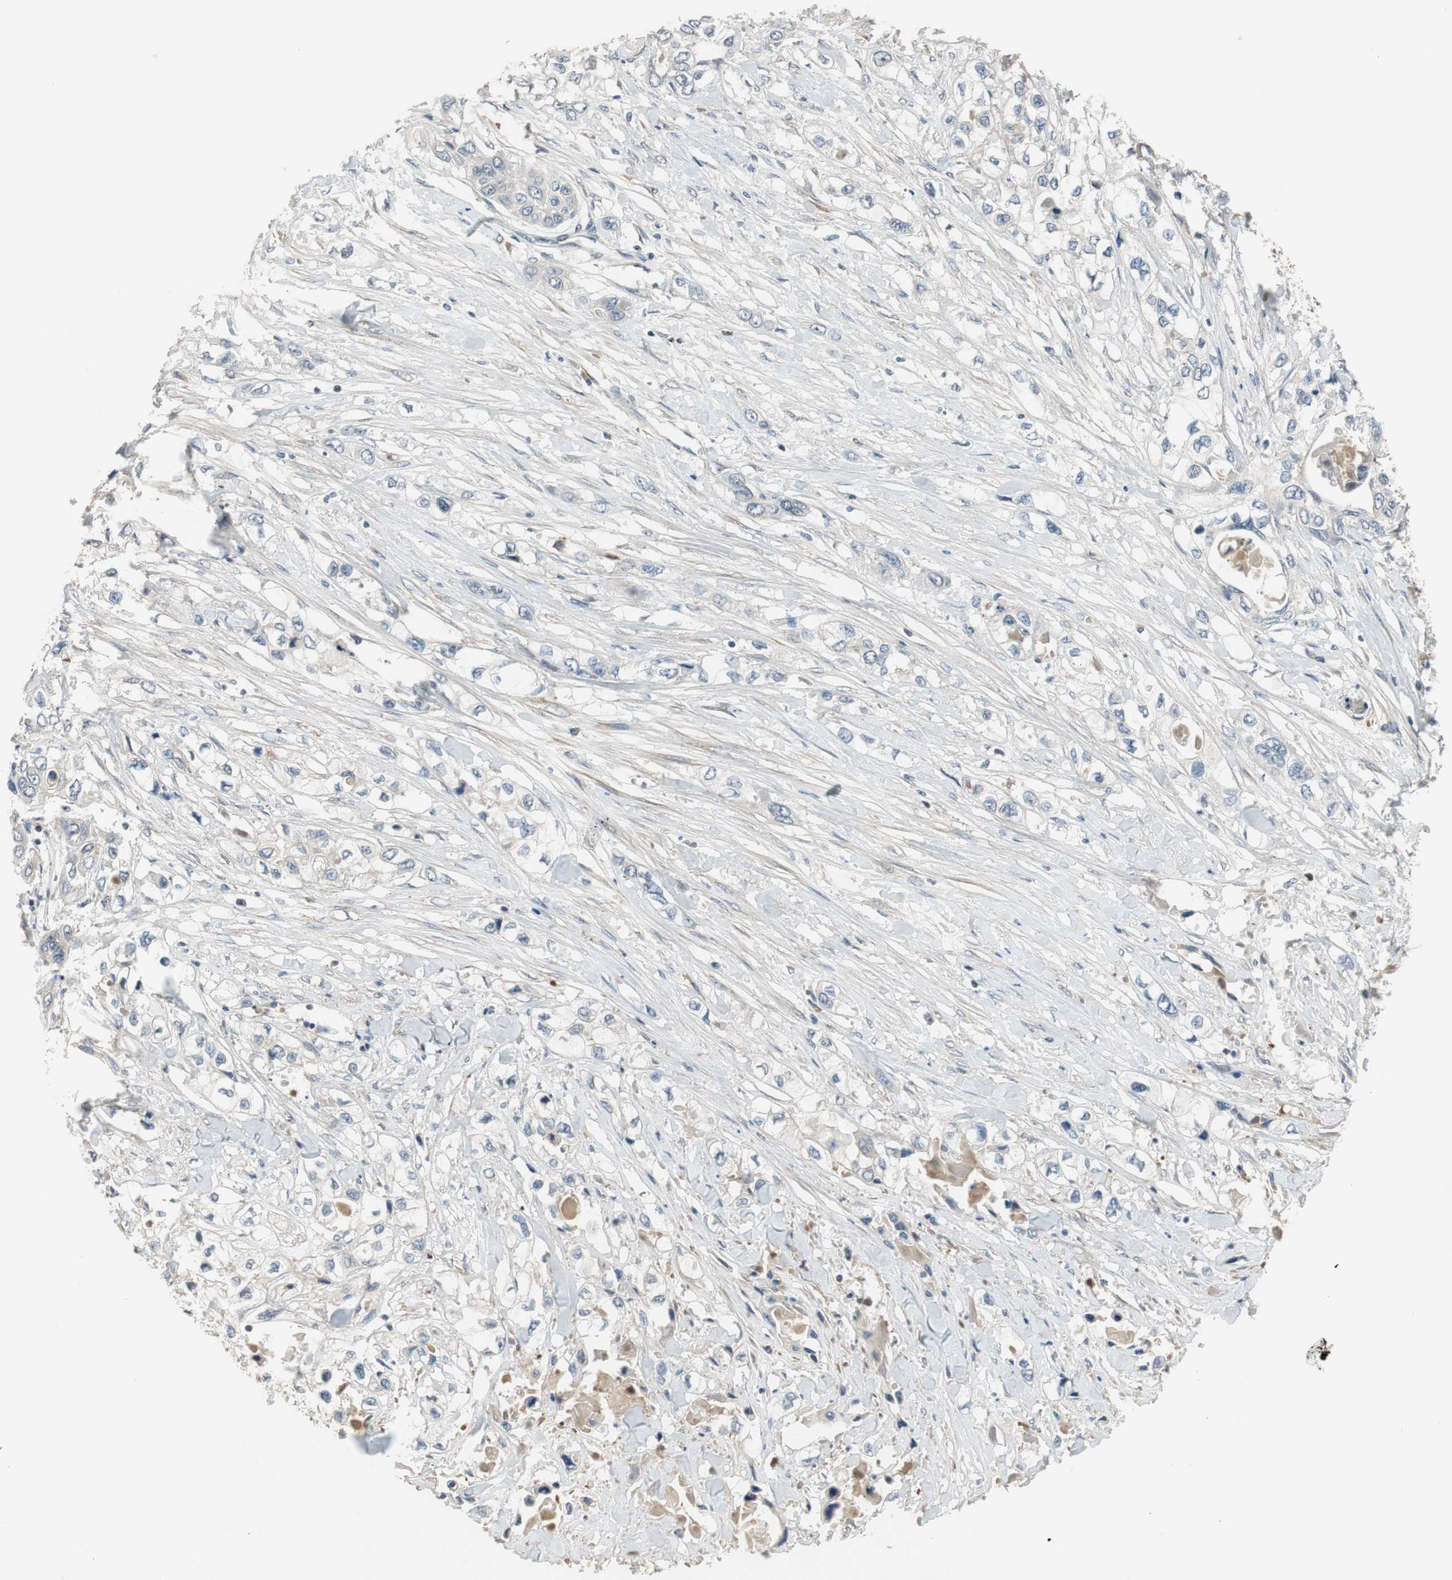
{"staining": {"intensity": "negative", "quantity": "none", "location": "none"}, "tissue": "pancreatic cancer", "cell_type": "Tumor cells", "image_type": "cancer", "snomed": [{"axis": "morphology", "description": "Adenocarcinoma, NOS"}, {"axis": "topography", "description": "Pancreas"}], "caption": "High magnification brightfield microscopy of pancreatic adenocarcinoma stained with DAB (3,3'-diaminobenzidine) (brown) and counterstained with hematoxylin (blue): tumor cells show no significant positivity. (DAB (3,3'-diaminobenzidine) immunohistochemistry with hematoxylin counter stain).", "gene": "C4A", "patient": {"sex": "female", "age": 70}}